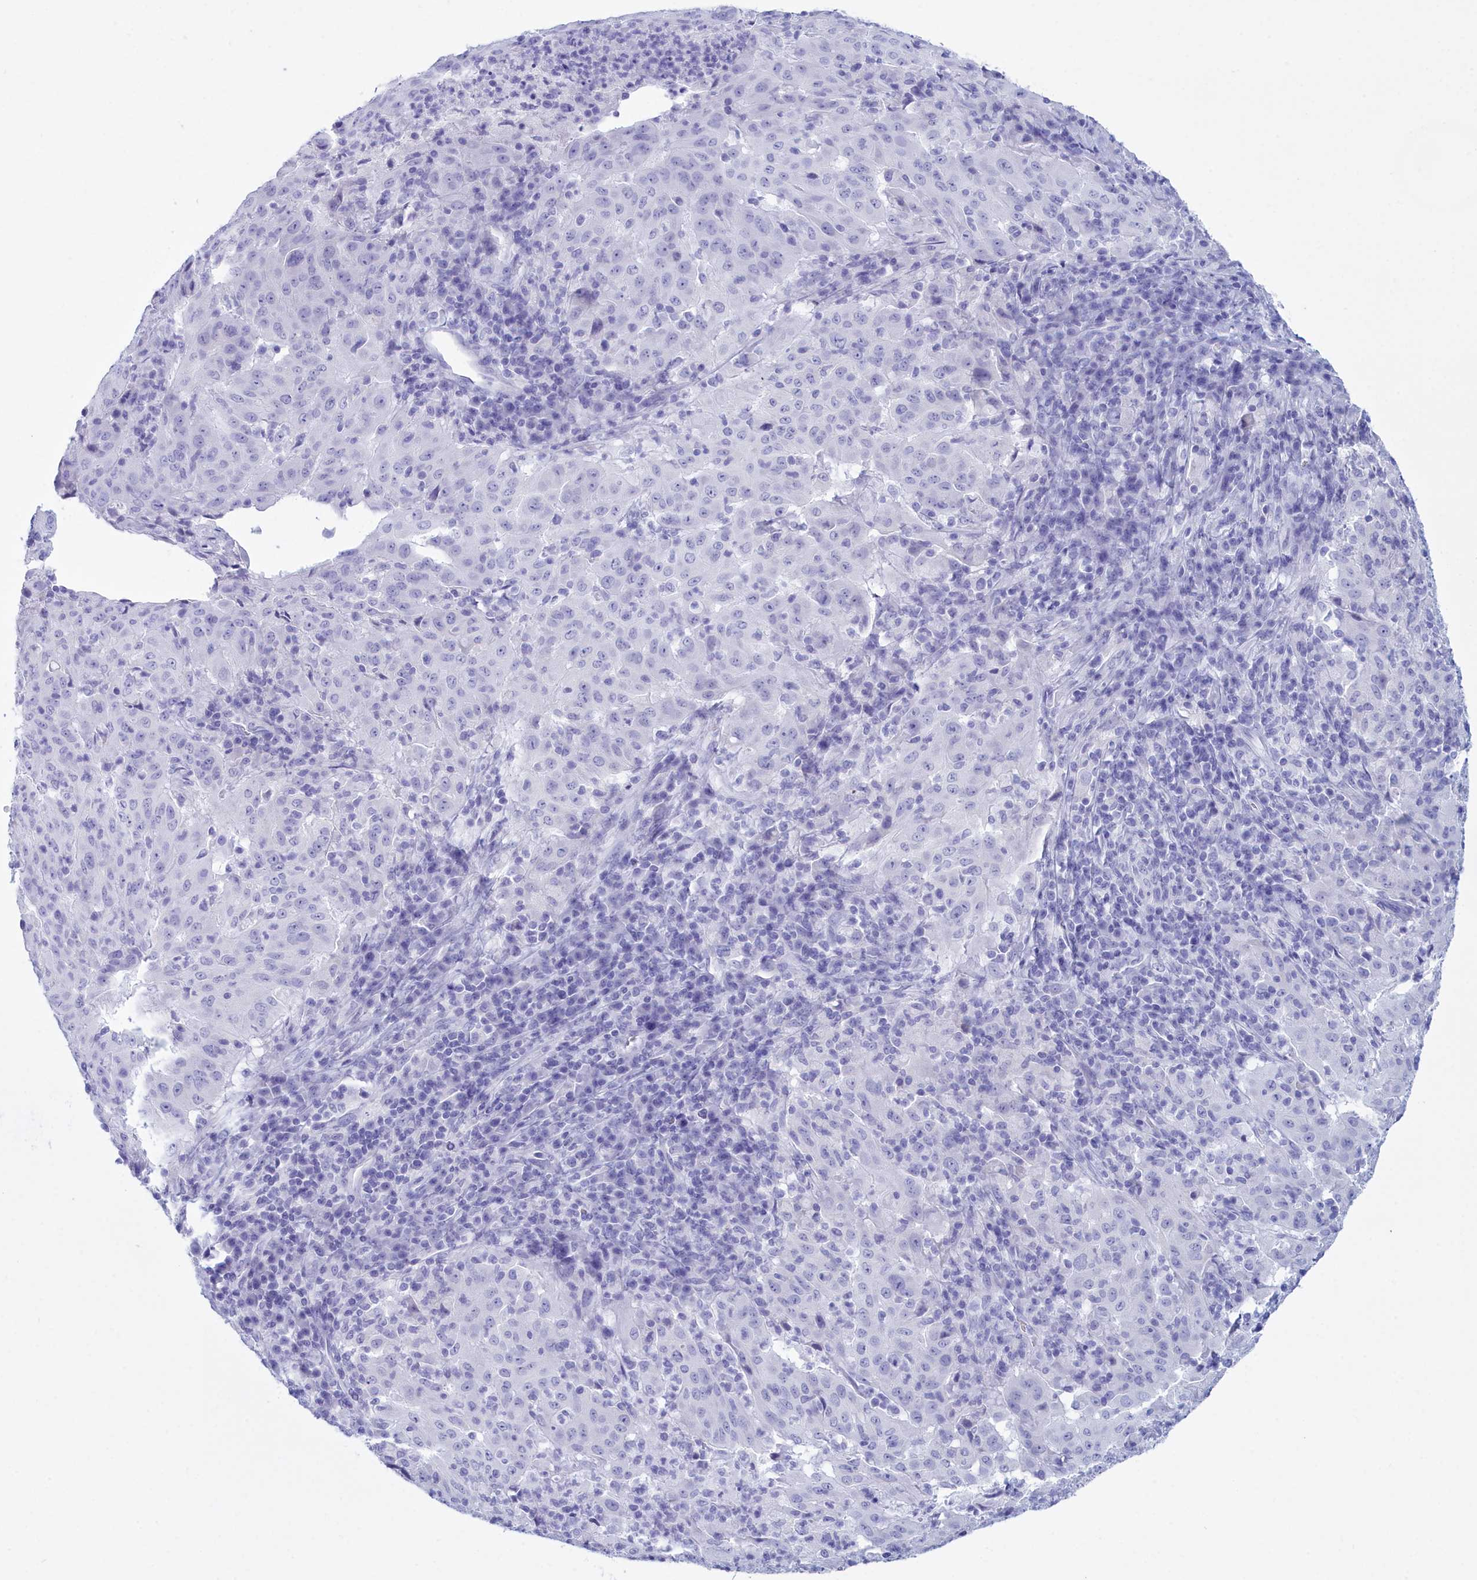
{"staining": {"intensity": "negative", "quantity": "none", "location": "none"}, "tissue": "pancreatic cancer", "cell_type": "Tumor cells", "image_type": "cancer", "snomed": [{"axis": "morphology", "description": "Adenocarcinoma, NOS"}, {"axis": "topography", "description": "Pancreas"}], "caption": "DAB (3,3'-diaminobenzidine) immunohistochemical staining of pancreatic cancer (adenocarcinoma) demonstrates no significant staining in tumor cells. Nuclei are stained in blue.", "gene": "TMEM97", "patient": {"sex": "male", "age": 63}}